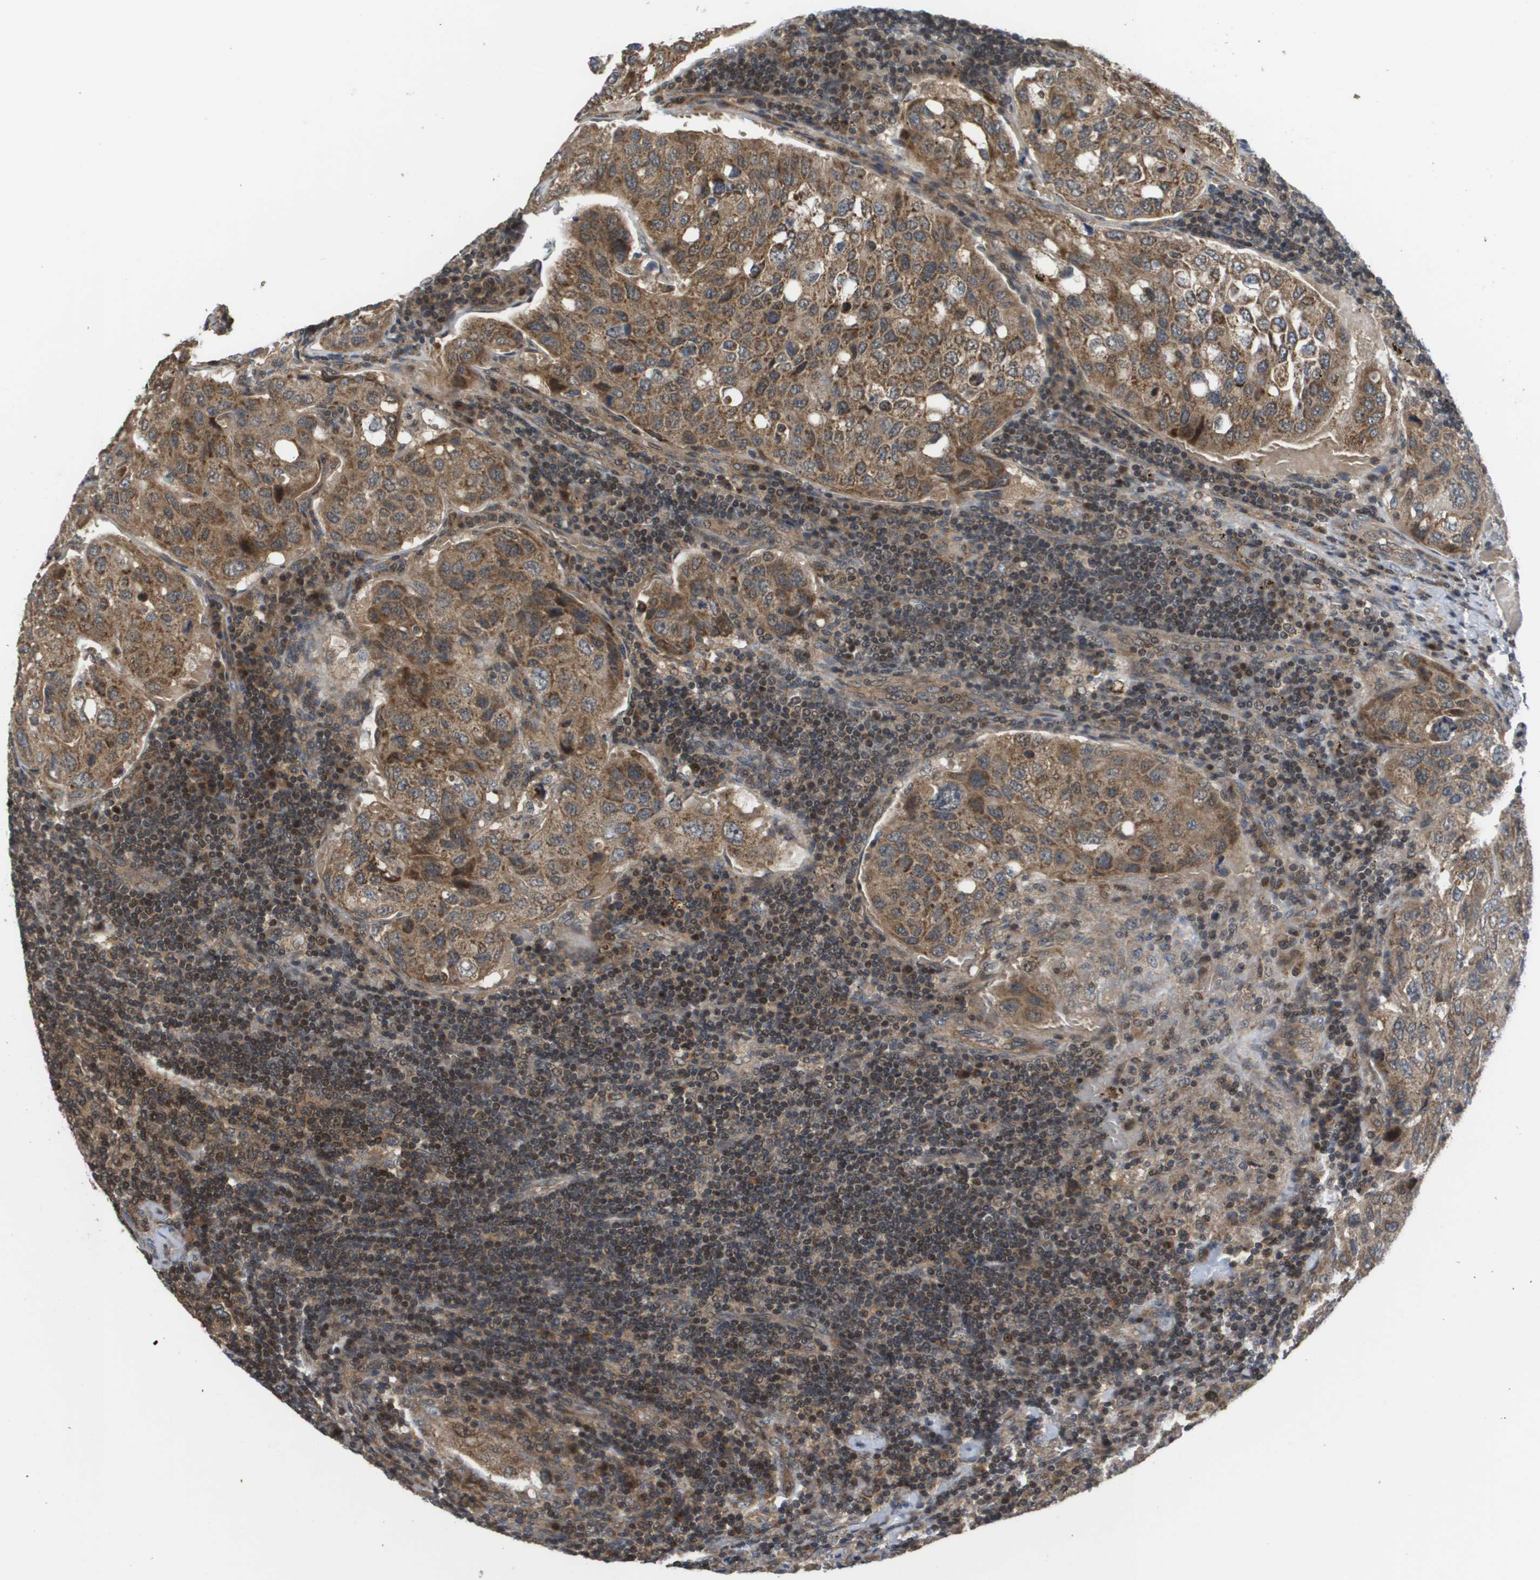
{"staining": {"intensity": "moderate", "quantity": ">75%", "location": "cytoplasmic/membranous"}, "tissue": "urothelial cancer", "cell_type": "Tumor cells", "image_type": "cancer", "snomed": [{"axis": "morphology", "description": "Urothelial carcinoma, High grade"}, {"axis": "topography", "description": "Lymph node"}, {"axis": "topography", "description": "Urinary bladder"}], "caption": "High-magnification brightfield microscopy of urothelial cancer stained with DAB (3,3'-diaminobenzidine) (brown) and counterstained with hematoxylin (blue). tumor cells exhibit moderate cytoplasmic/membranous staining is identified in approximately>75% of cells.", "gene": "RBM38", "patient": {"sex": "male", "age": 51}}